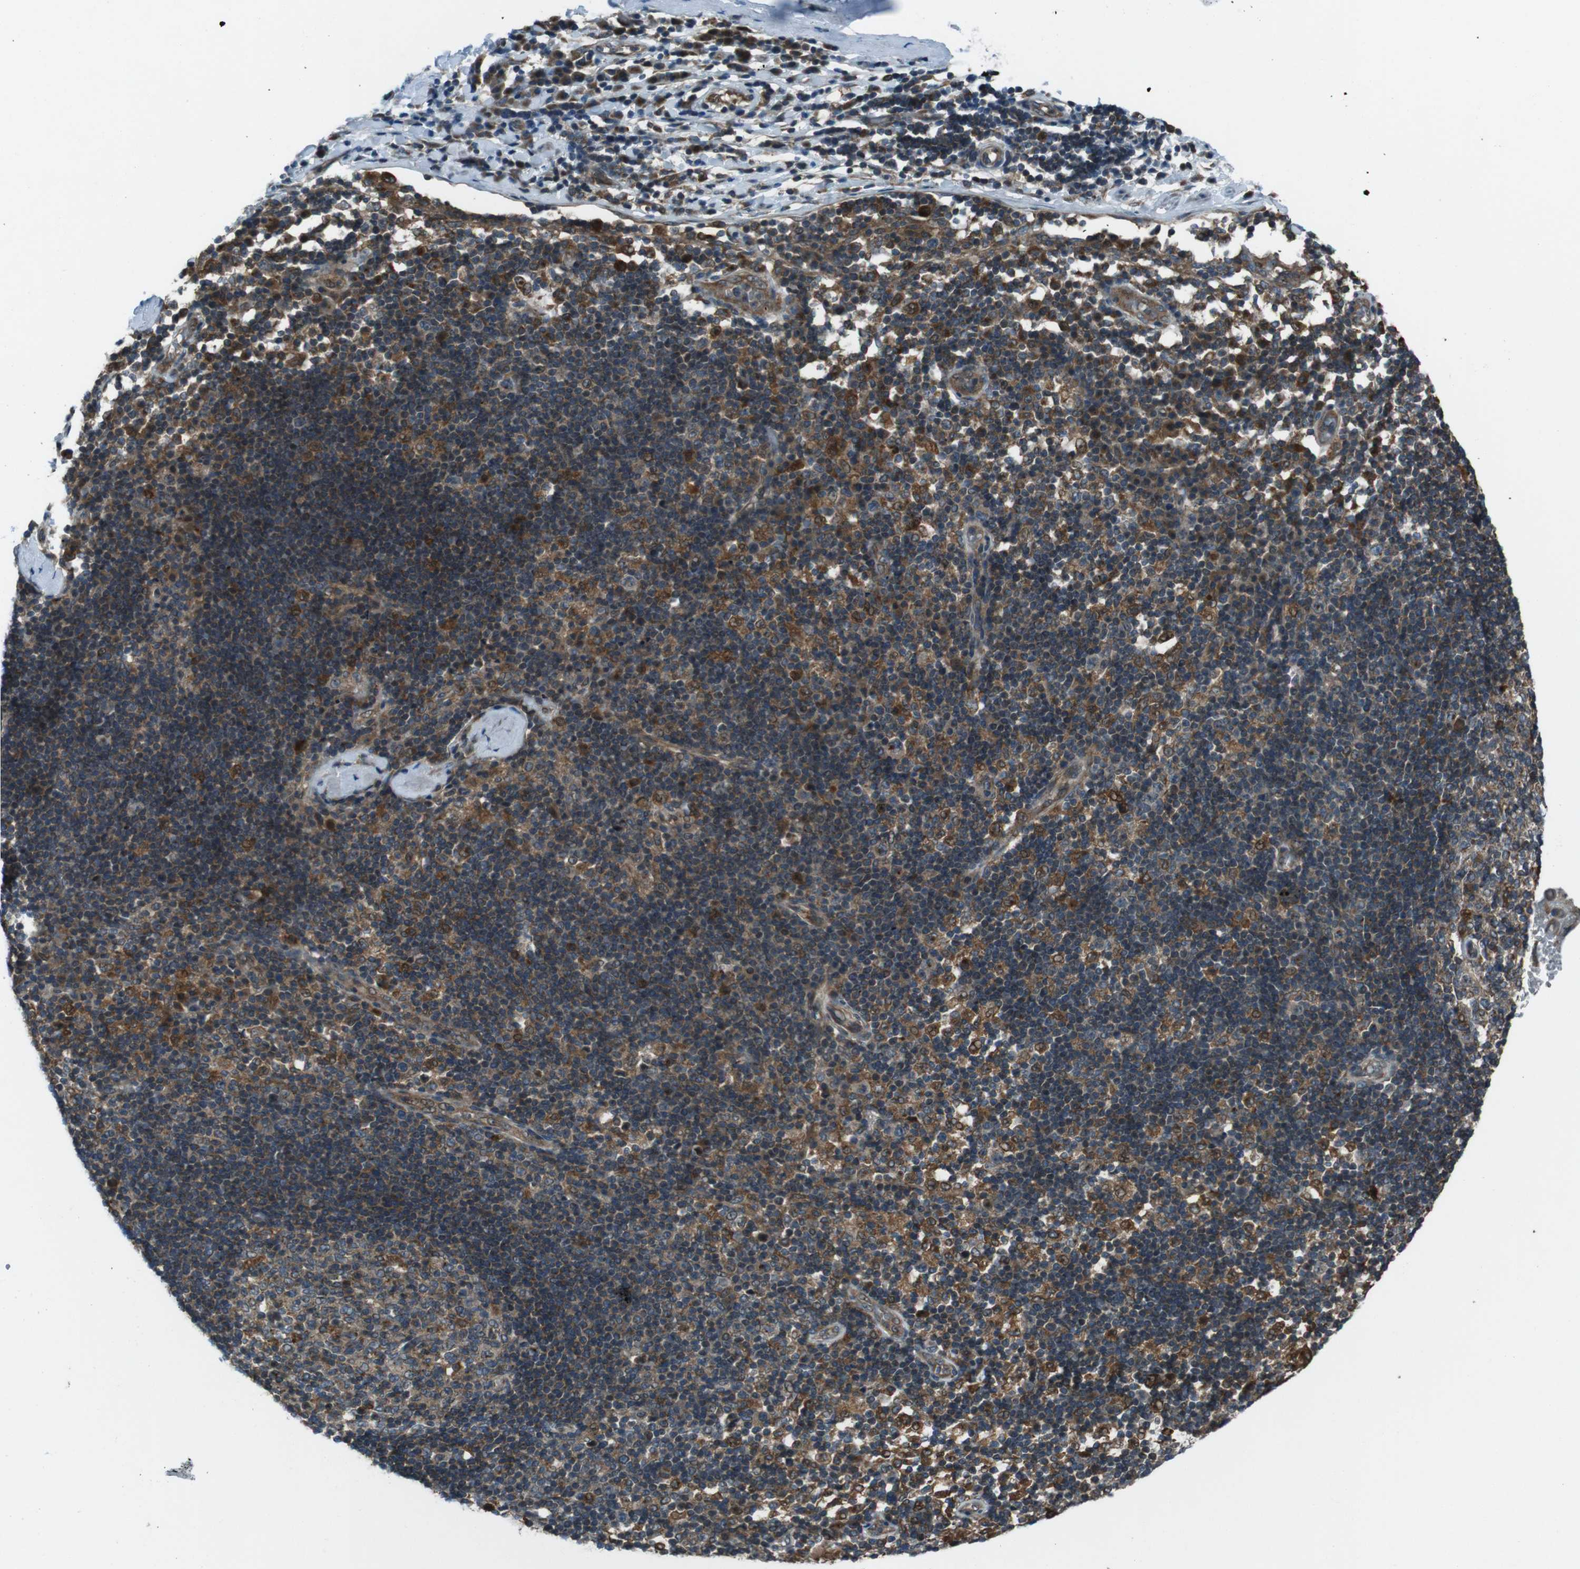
{"staining": {"intensity": "weak", "quantity": ">75%", "location": "cytoplasmic/membranous"}, "tissue": "adipose tissue", "cell_type": "Adipocytes", "image_type": "normal", "snomed": [{"axis": "morphology", "description": "Normal tissue, NOS"}, {"axis": "morphology", "description": "Adenocarcinoma, NOS"}, {"axis": "topography", "description": "Esophagus"}], "caption": "IHC histopathology image of unremarkable human adipose tissue stained for a protein (brown), which reveals low levels of weak cytoplasmic/membranous positivity in approximately >75% of adipocytes.", "gene": "SLC27A4", "patient": {"sex": "male", "age": 62}}